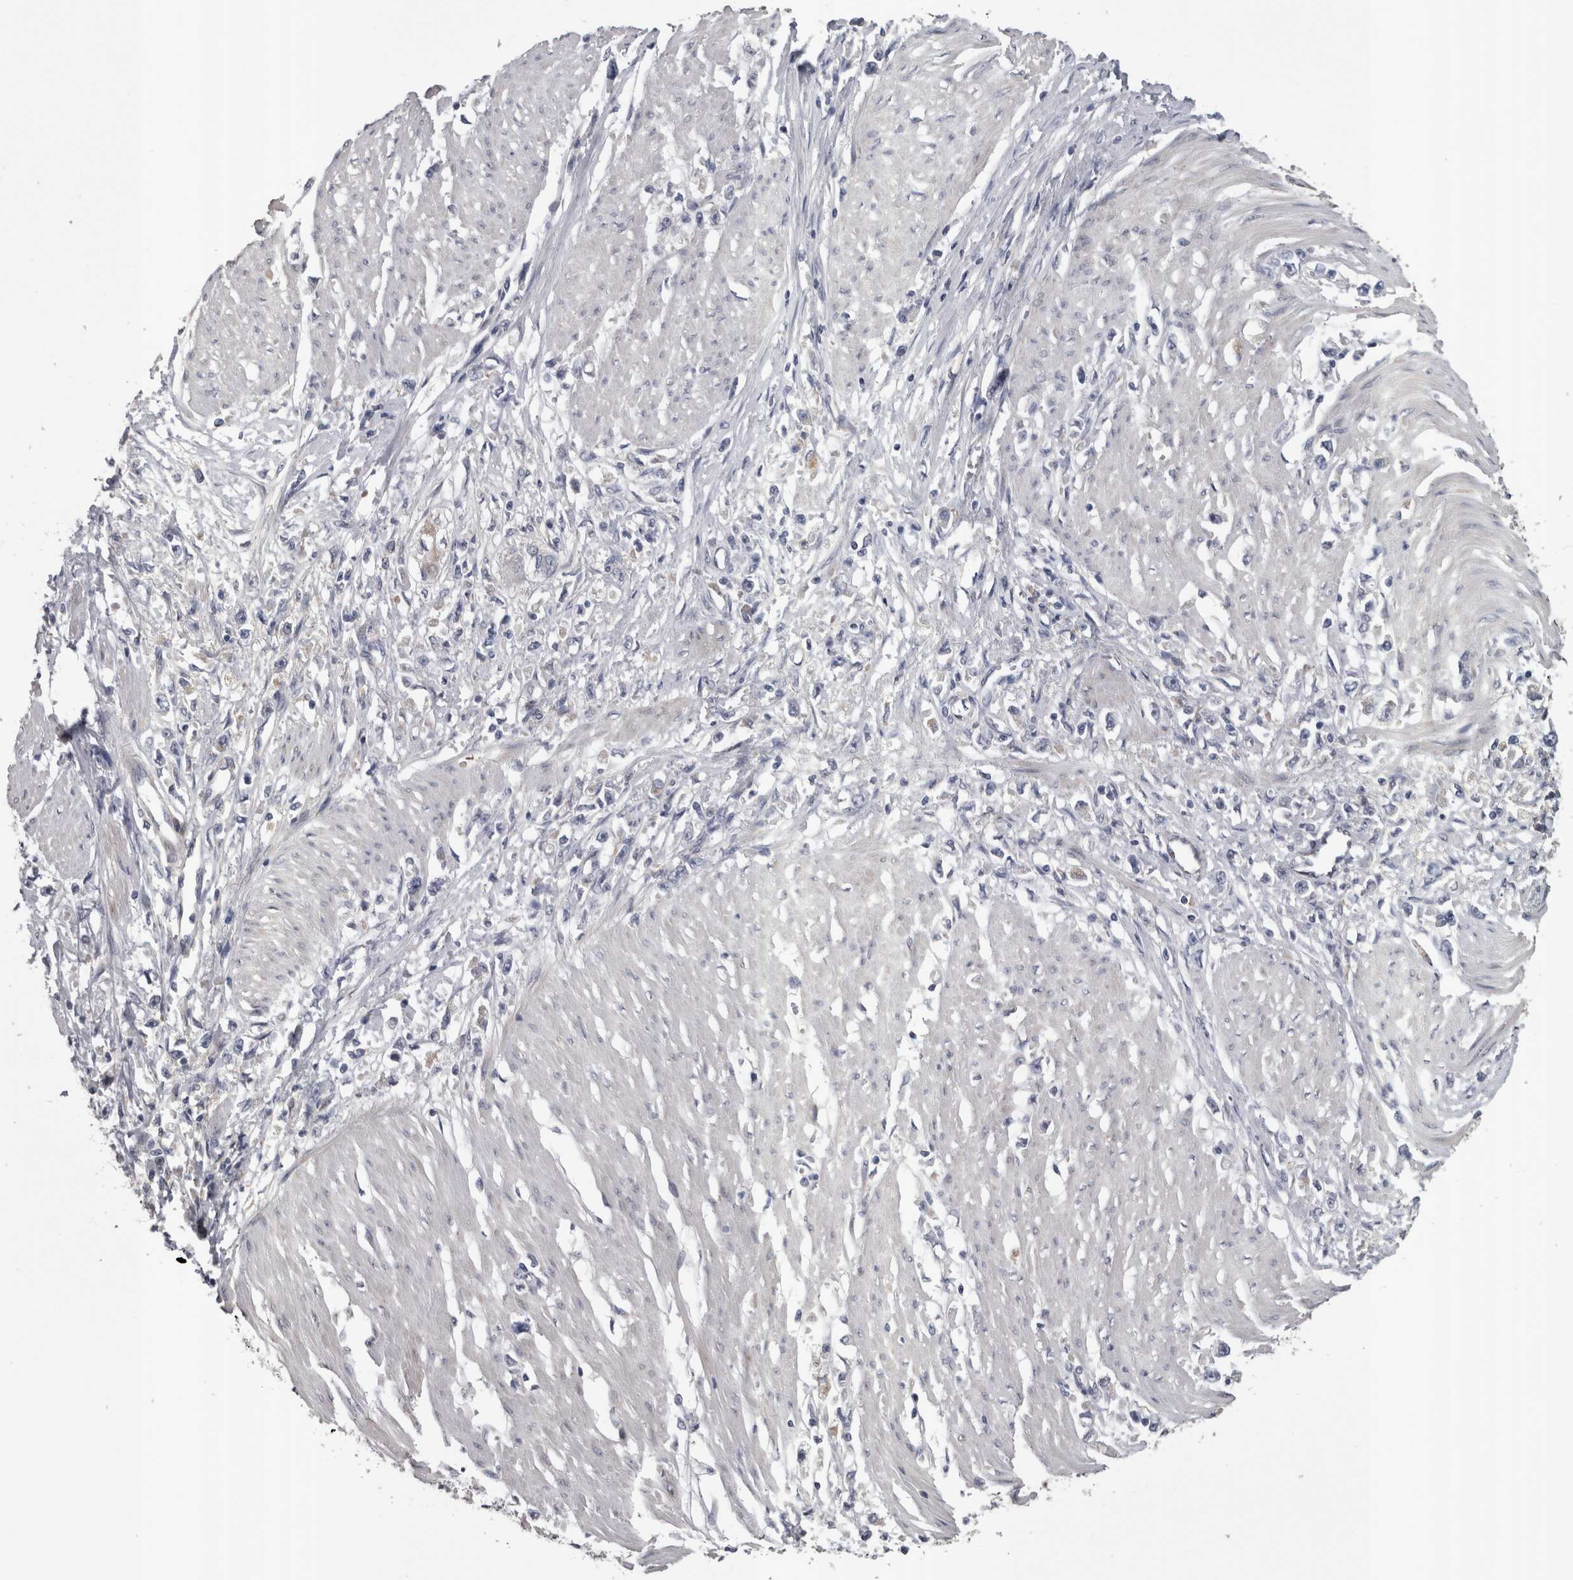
{"staining": {"intensity": "negative", "quantity": "none", "location": "none"}, "tissue": "stomach cancer", "cell_type": "Tumor cells", "image_type": "cancer", "snomed": [{"axis": "morphology", "description": "Adenocarcinoma, NOS"}, {"axis": "topography", "description": "Stomach"}], "caption": "Immunohistochemical staining of stomach cancer (adenocarcinoma) reveals no significant positivity in tumor cells.", "gene": "STC1", "patient": {"sex": "female", "age": 59}}